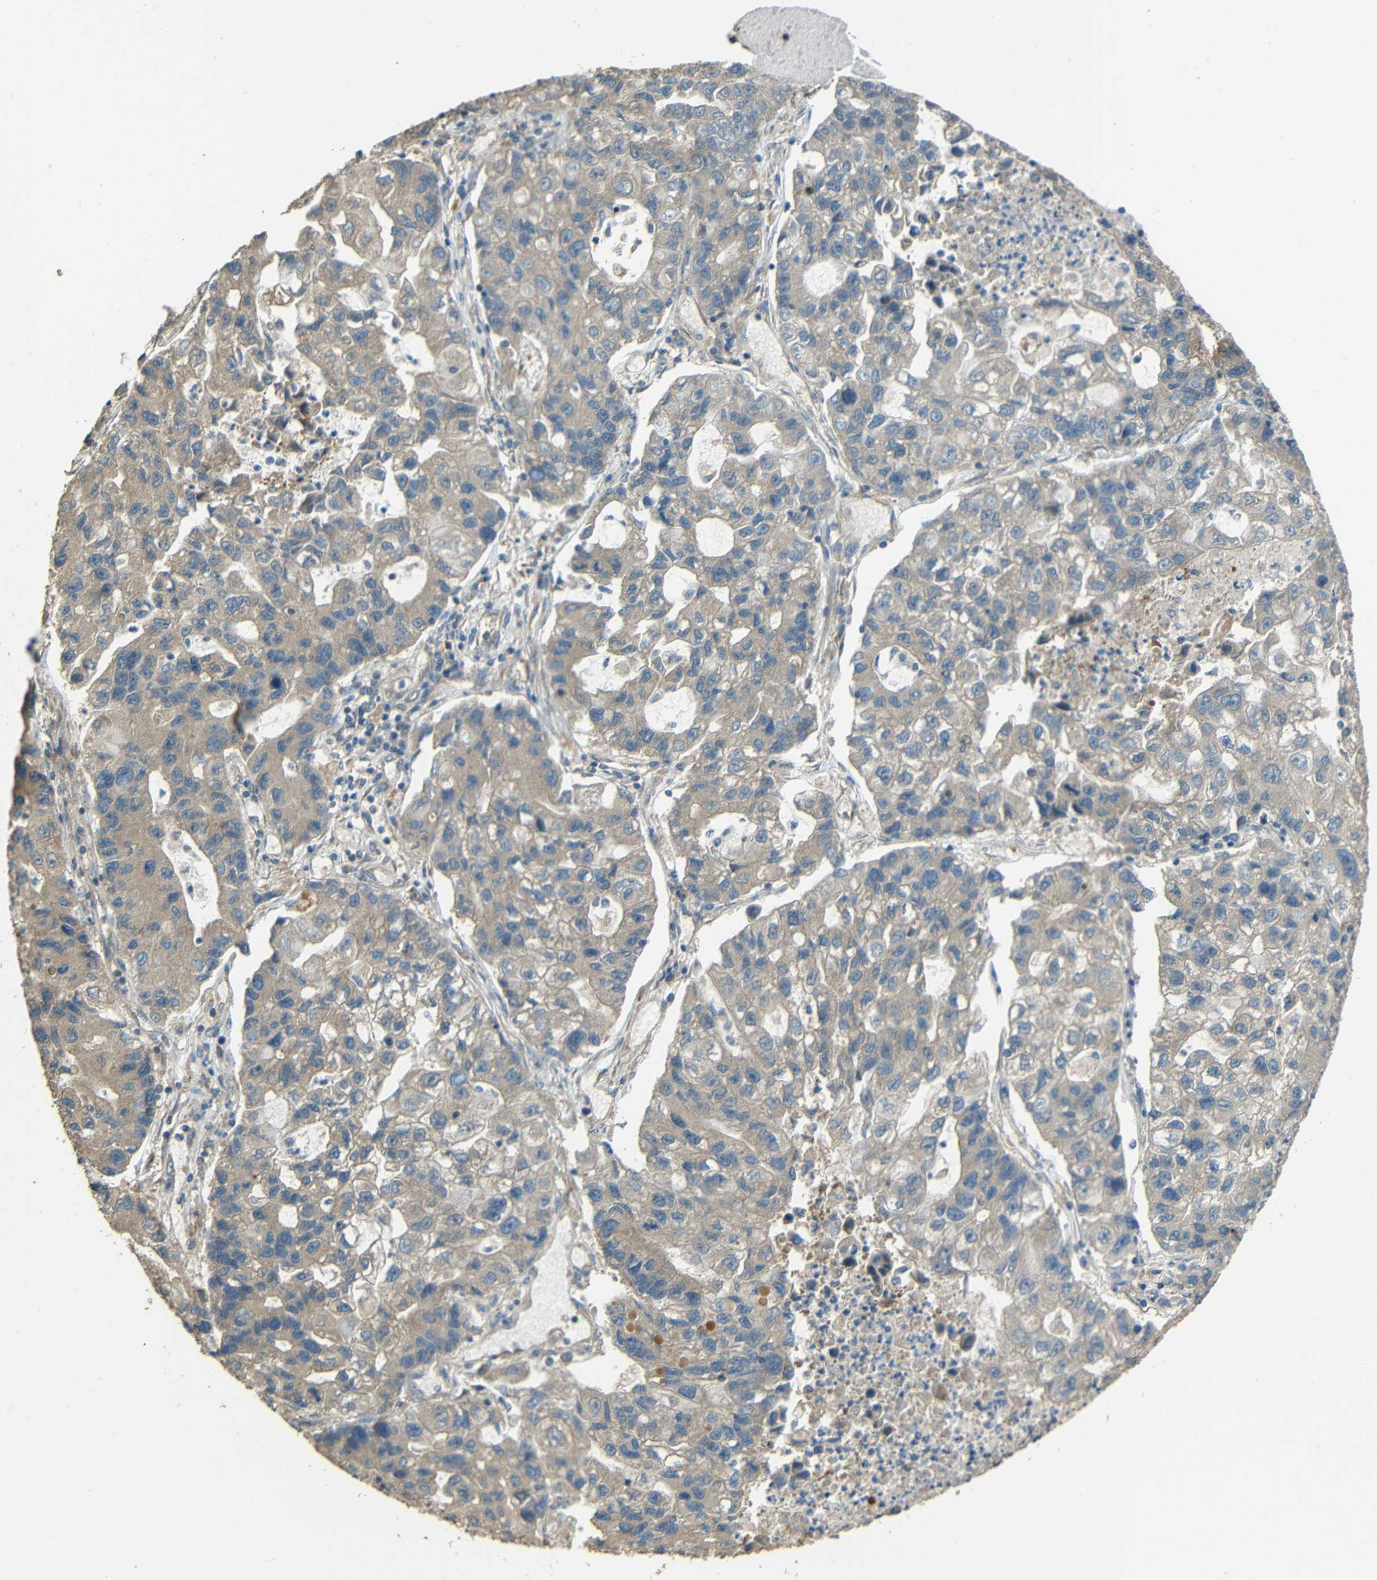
{"staining": {"intensity": "weak", "quantity": ">75%", "location": "cytoplasmic/membranous"}, "tissue": "lung cancer", "cell_type": "Tumor cells", "image_type": "cancer", "snomed": [{"axis": "morphology", "description": "Adenocarcinoma, NOS"}, {"axis": "topography", "description": "Lung"}], "caption": "Immunohistochemical staining of human adenocarcinoma (lung) exhibits weak cytoplasmic/membranous protein positivity in approximately >75% of tumor cells.", "gene": "ACACA", "patient": {"sex": "female", "age": 51}}